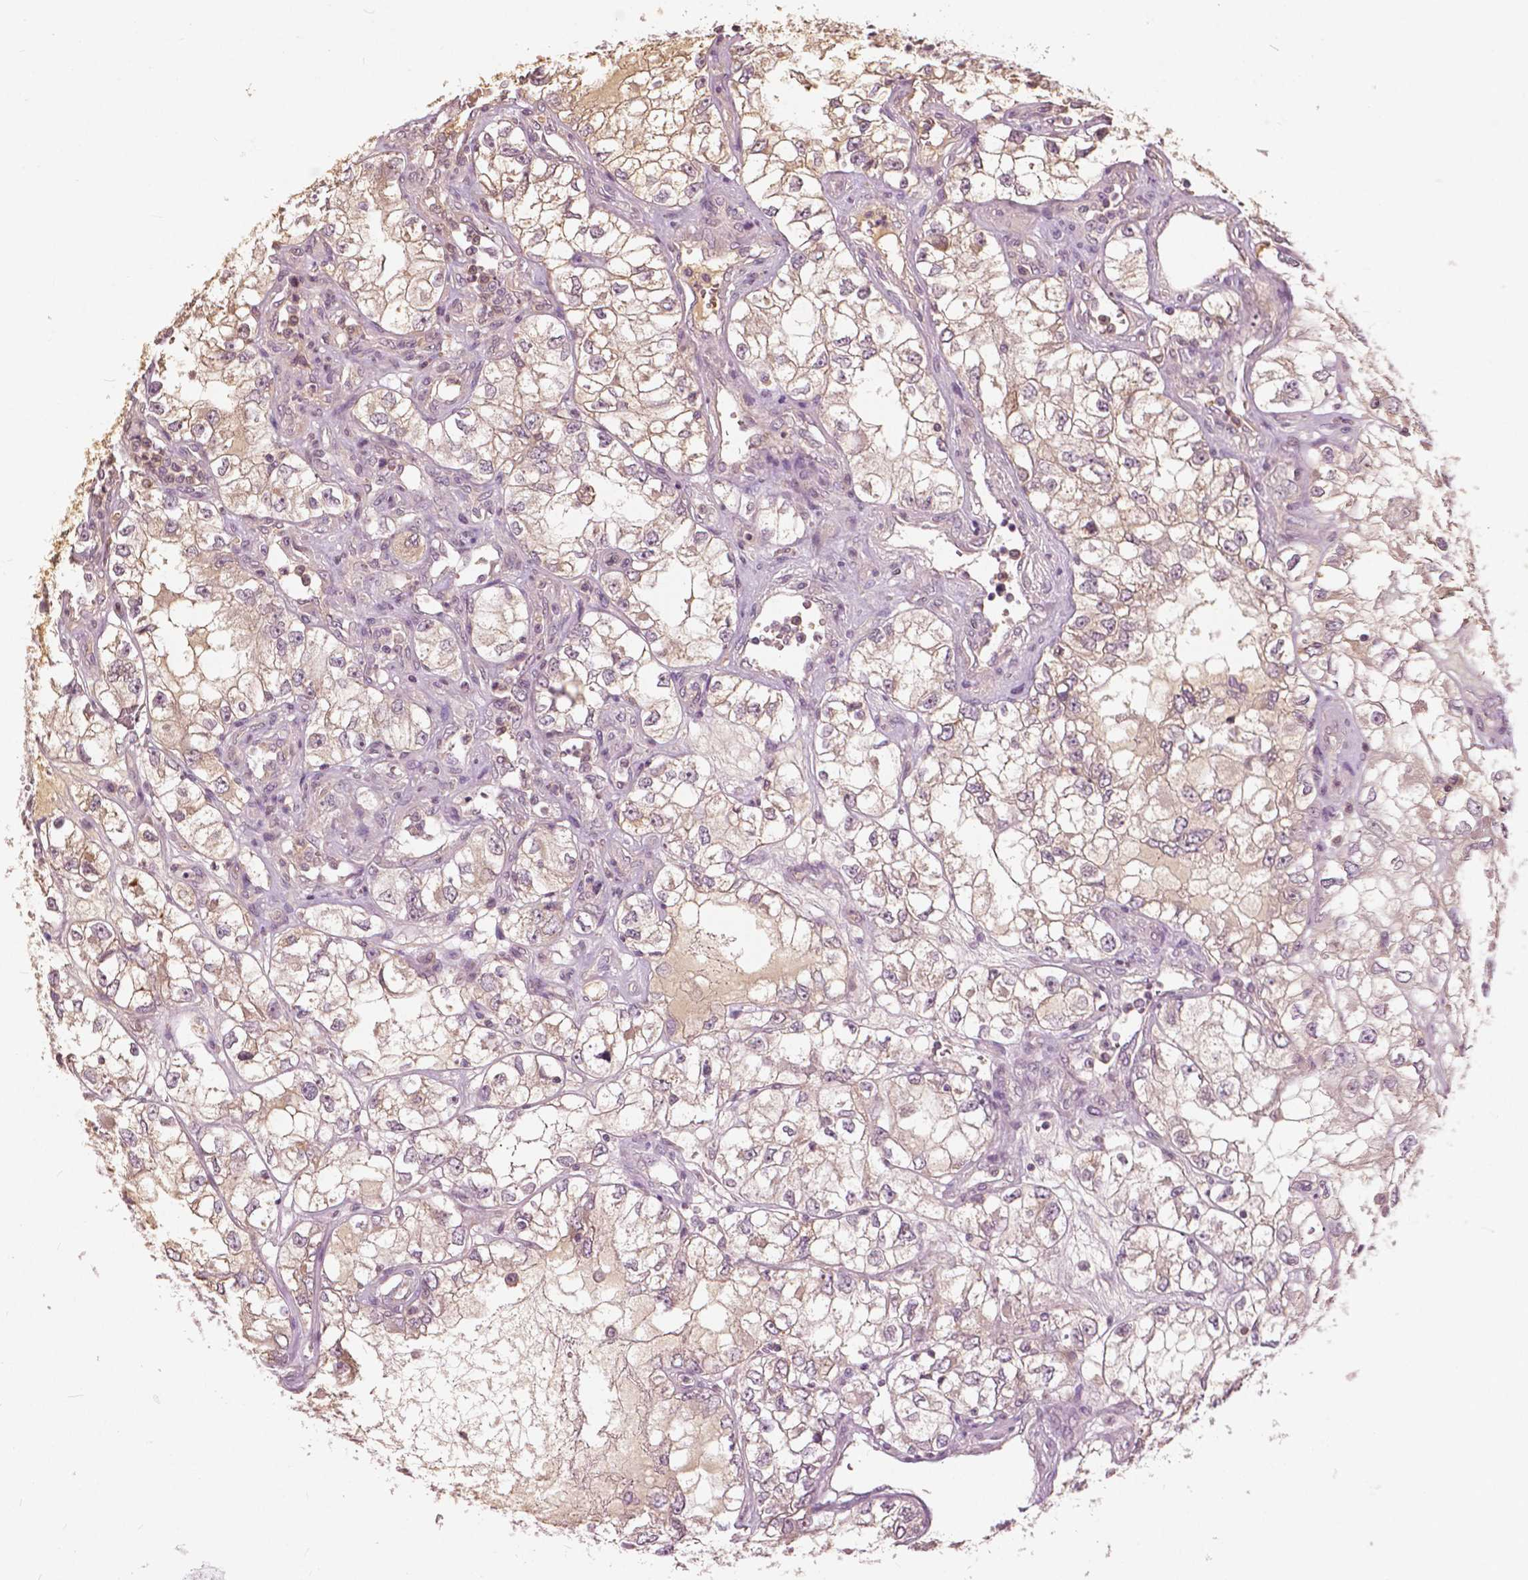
{"staining": {"intensity": "weak", "quantity": "25%-75%", "location": "cytoplasmic/membranous"}, "tissue": "renal cancer", "cell_type": "Tumor cells", "image_type": "cancer", "snomed": [{"axis": "morphology", "description": "Adenocarcinoma, NOS"}, {"axis": "topography", "description": "Kidney"}], "caption": "Renal cancer (adenocarcinoma) tissue shows weak cytoplasmic/membranous positivity in approximately 25%-75% of tumor cells", "gene": "ANGPTL4", "patient": {"sex": "female", "age": 59}}